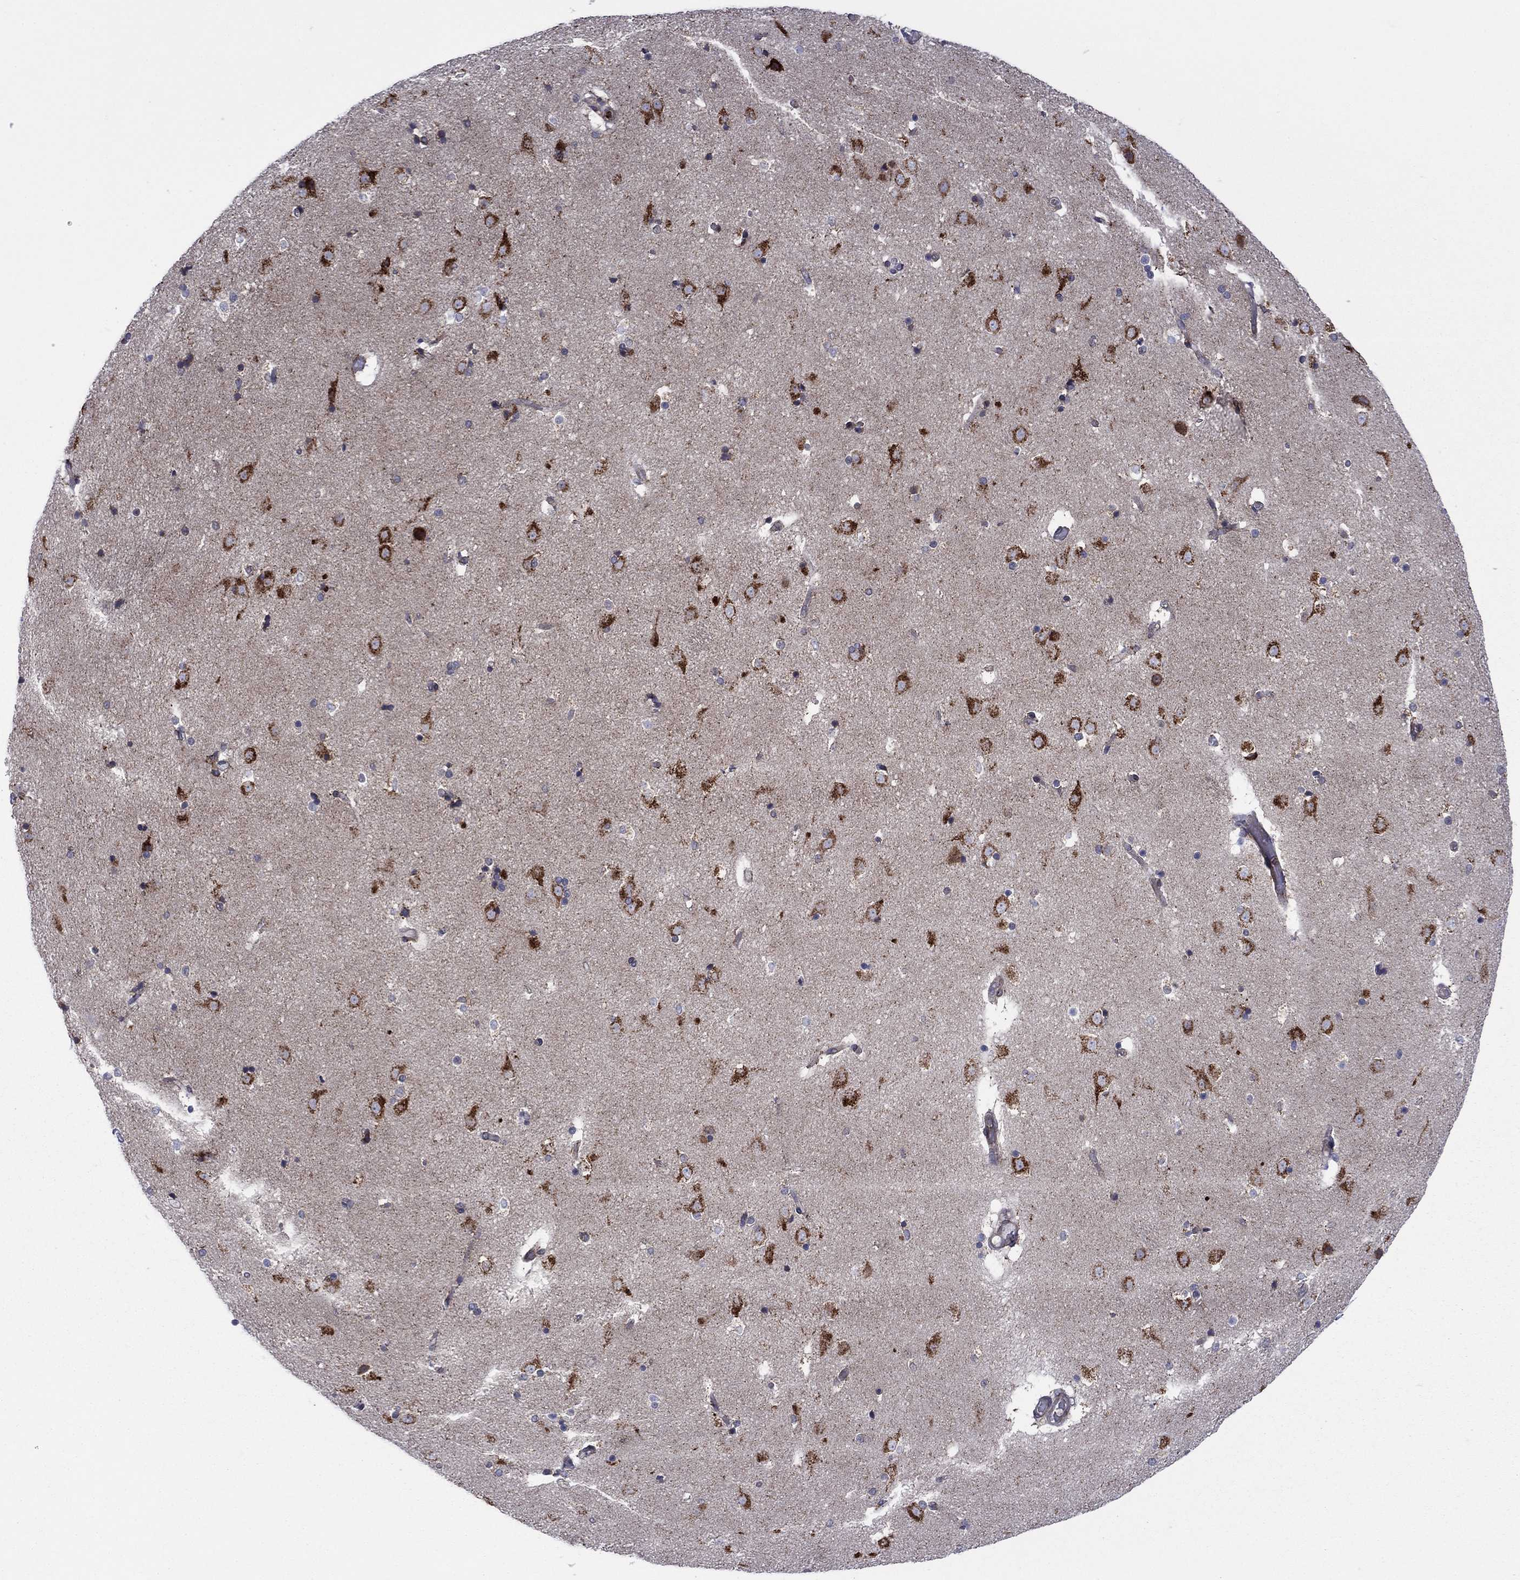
{"staining": {"intensity": "negative", "quantity": "none", "location": "none"}, "tissue": "caudate", "cell_type": "Glial cells", "image_type": "normal", "snomed": [{"axis": "morphology", "description": "Normal tissue, NOS"}, {"axis": "topography", "description": "Lateral ventricle wall"}], "caption": "DAB immunohistochemical staining of normal human caudate displays no significant positivity in glial cells. (Stains: DAB immunohistochemistry (IHC) with hematoxylin counter stain, Microscopy: brightfield microscopy at high magnification).", "gene": "GPR155", "patient": {"sex": "male", "age": 51}}